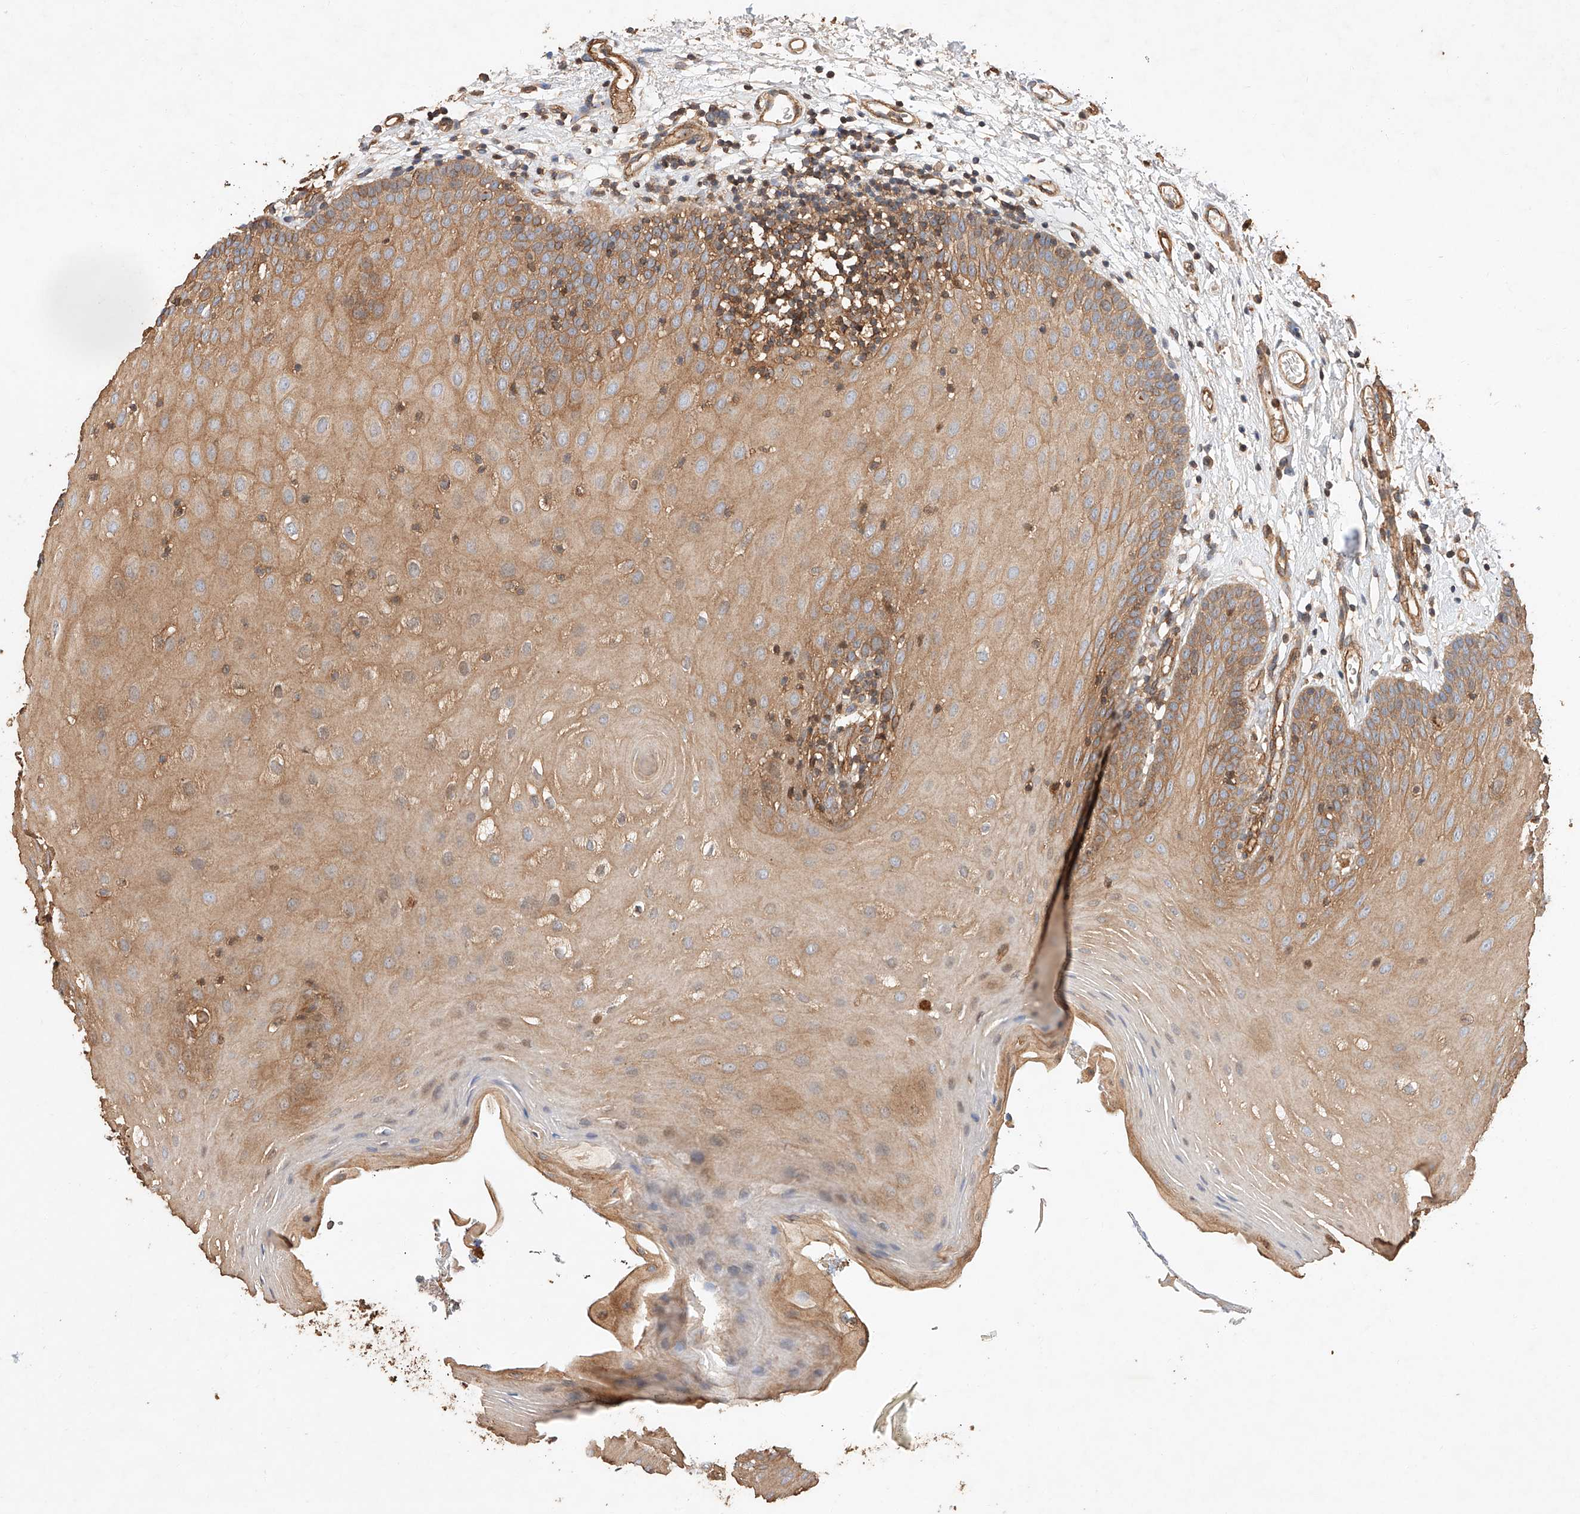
{"staining": {"intensity": "moderate", "quantity": ">75%", "location": "cytoplasmic/membranous"}, "tissue": "oral mucosa", "cell_type": "Squamous epithelial cells", "image_type": "normal", "snomed": [{"axis": "morphology", "description": "Normal tissue, NOS"}, {"axis": "topography", "description": "Oral tissue"}], "caption": "About >75% of squamous epithelial cells in normal human oral mucosa display moderate cytoplasmic/membranous protein expression as visualized by brown immunohistochemical staining.", "gene": "GHDC", "patient": {"sex": "male", "age": 74}}